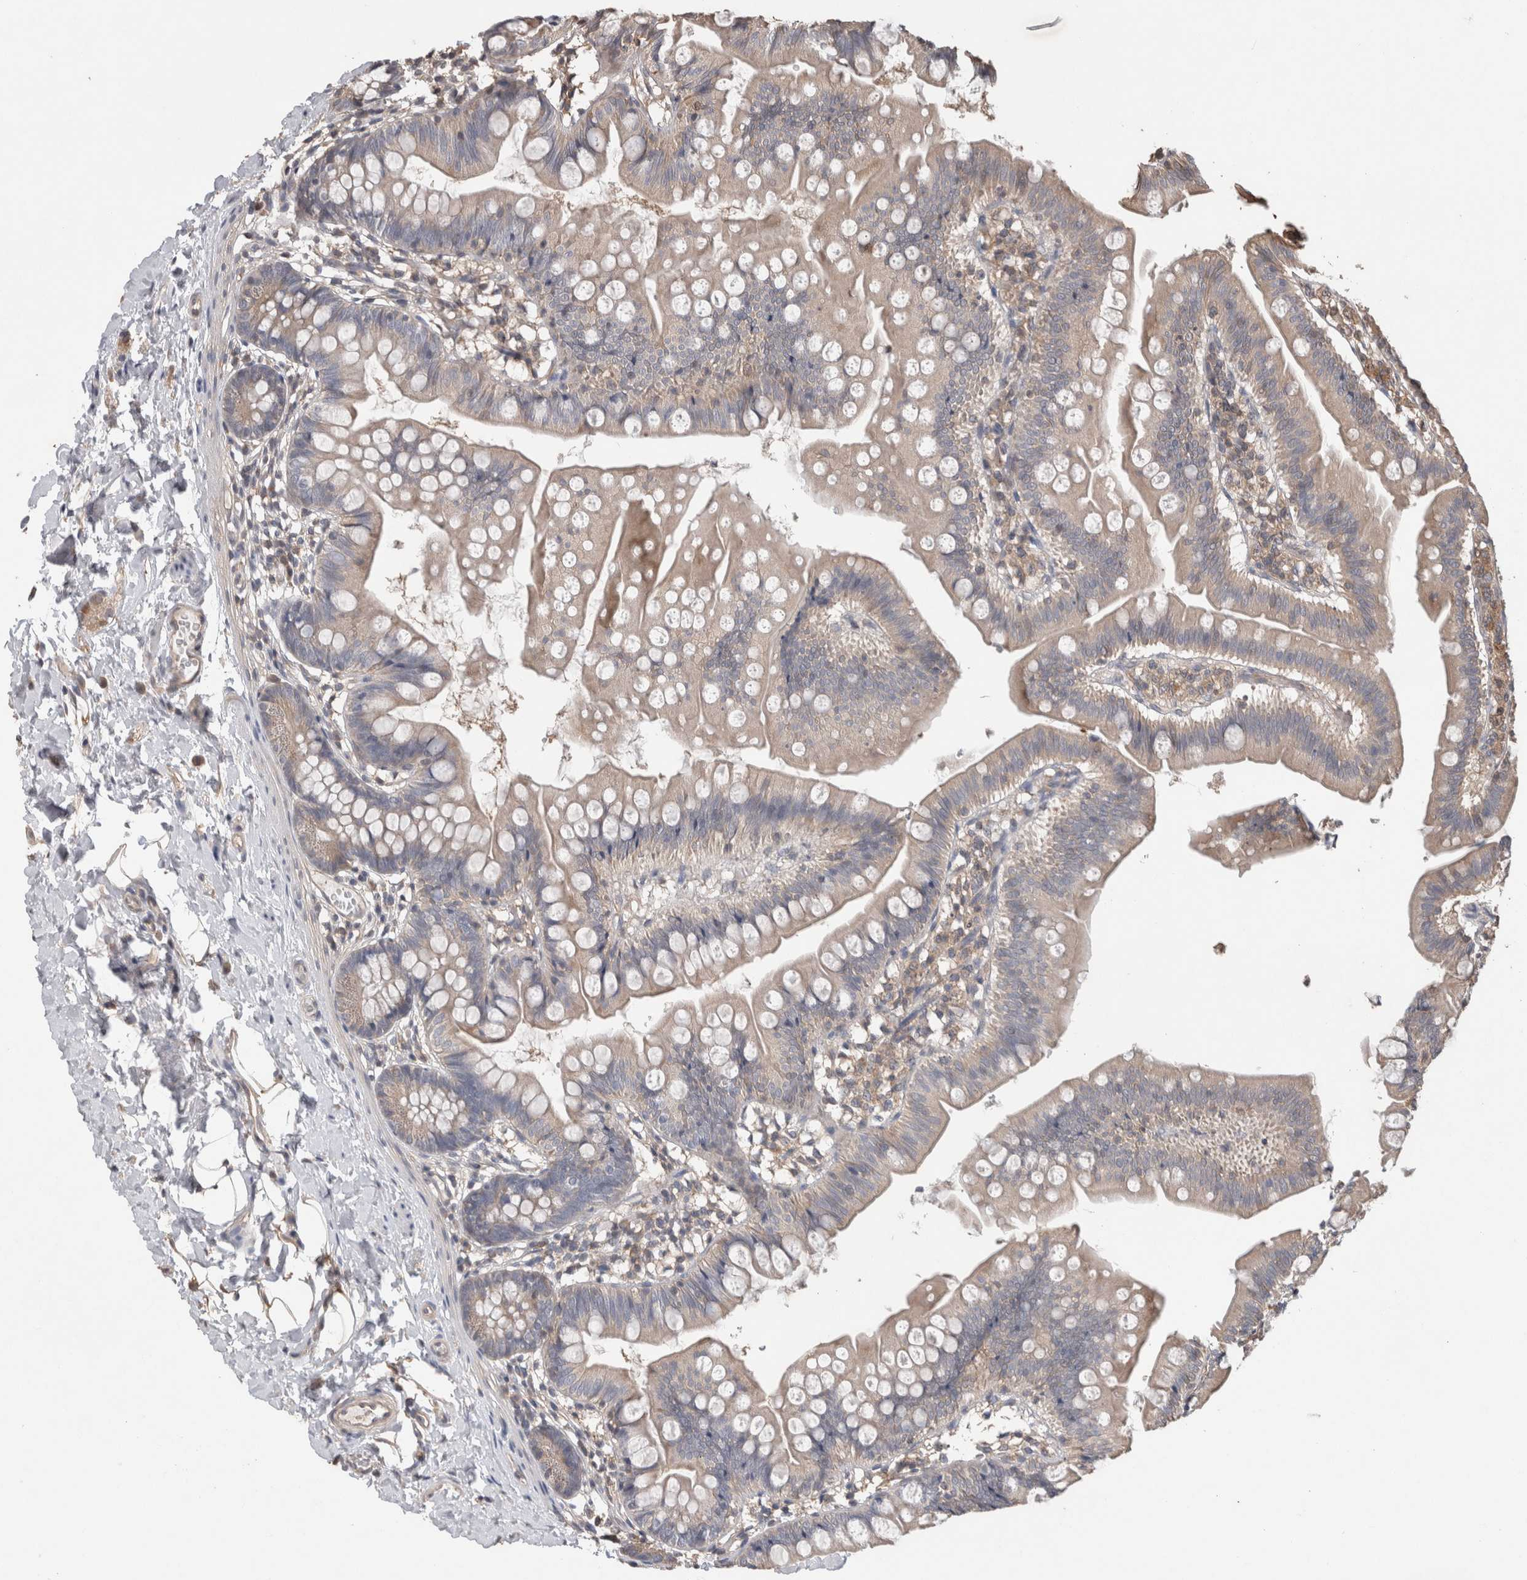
{"staining": {"intensity": "weak", "quantity": "<25%", "location": "cytoplasmic/membranous"}, "tissue": "small intestine", "cell_type": "Glandular cells", "image_type": "normal", "snomed": [{"axis": "morphology", "description": "Normal tissue, NOS"}, {"axis": "topography", "description": "Small intestine"}], "caption": "Protein analysis of normal small intestine exhibits no significant expression in glandular cells. The staining is performed using DAB (3,3'-diaminobenzidine) brown chromogen with nuclei counter-stained in using hematoxylin.", "gene": "TRIM5", "patient": {"sex": "male", "age": 7}}